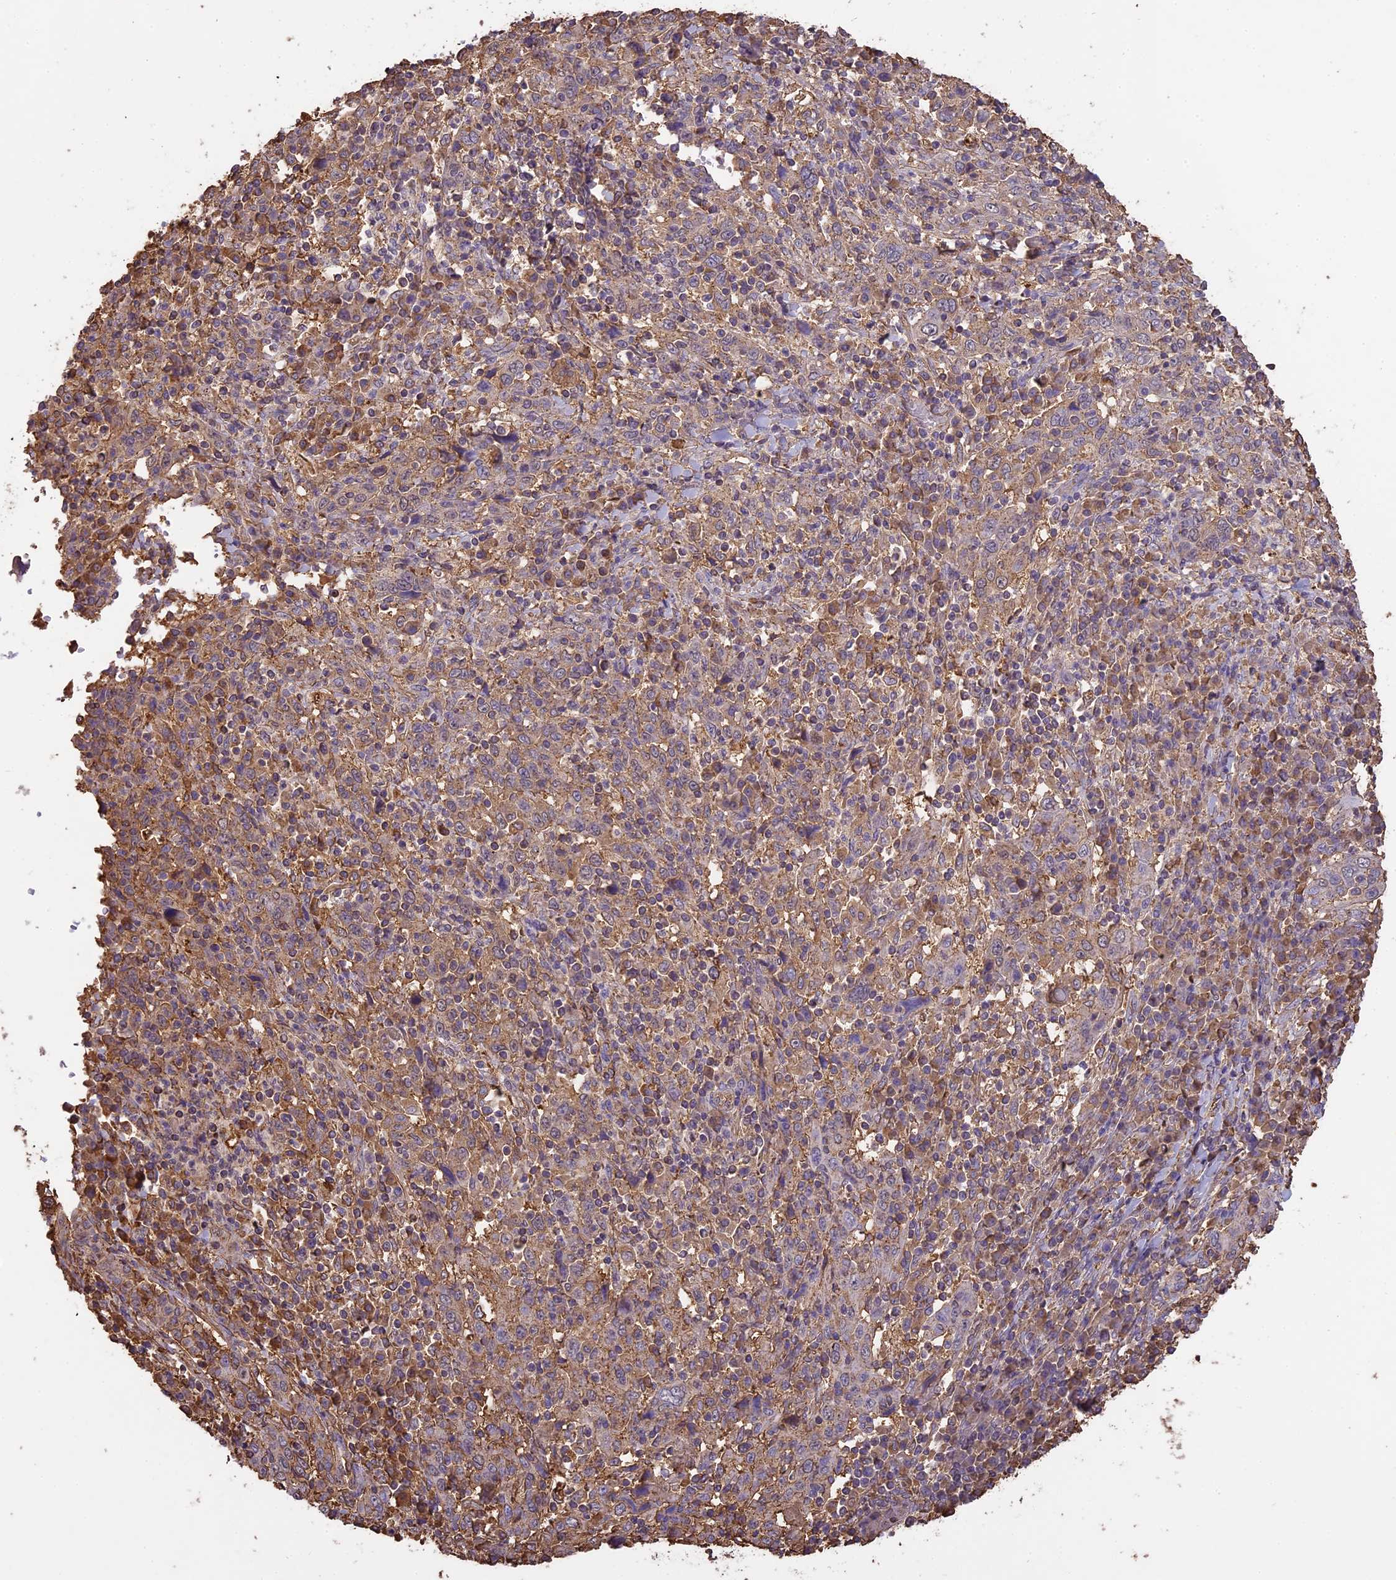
{"staining": {"intensity": "weak", "quantity": ">75%", "location": "cytoplasmic/membranous"}, "tissue": "cervical cancer", "cell_type": "Tumor cells", "image_type": "cancer", "snomed": [{"axis": "morphology", "description": "Squamous cell carcinoma, NOS"}, {"axis": "topography", "description": "Cervix"}], "caption": "Human cervical squamous cell carcinoma stained for a protein (brown) shows weak cytoplasmic/membranous positive expression in about >75% of tumor cells.", "gene": "ARHGAP19", "patient": {"sex": "female", "age": 46}}